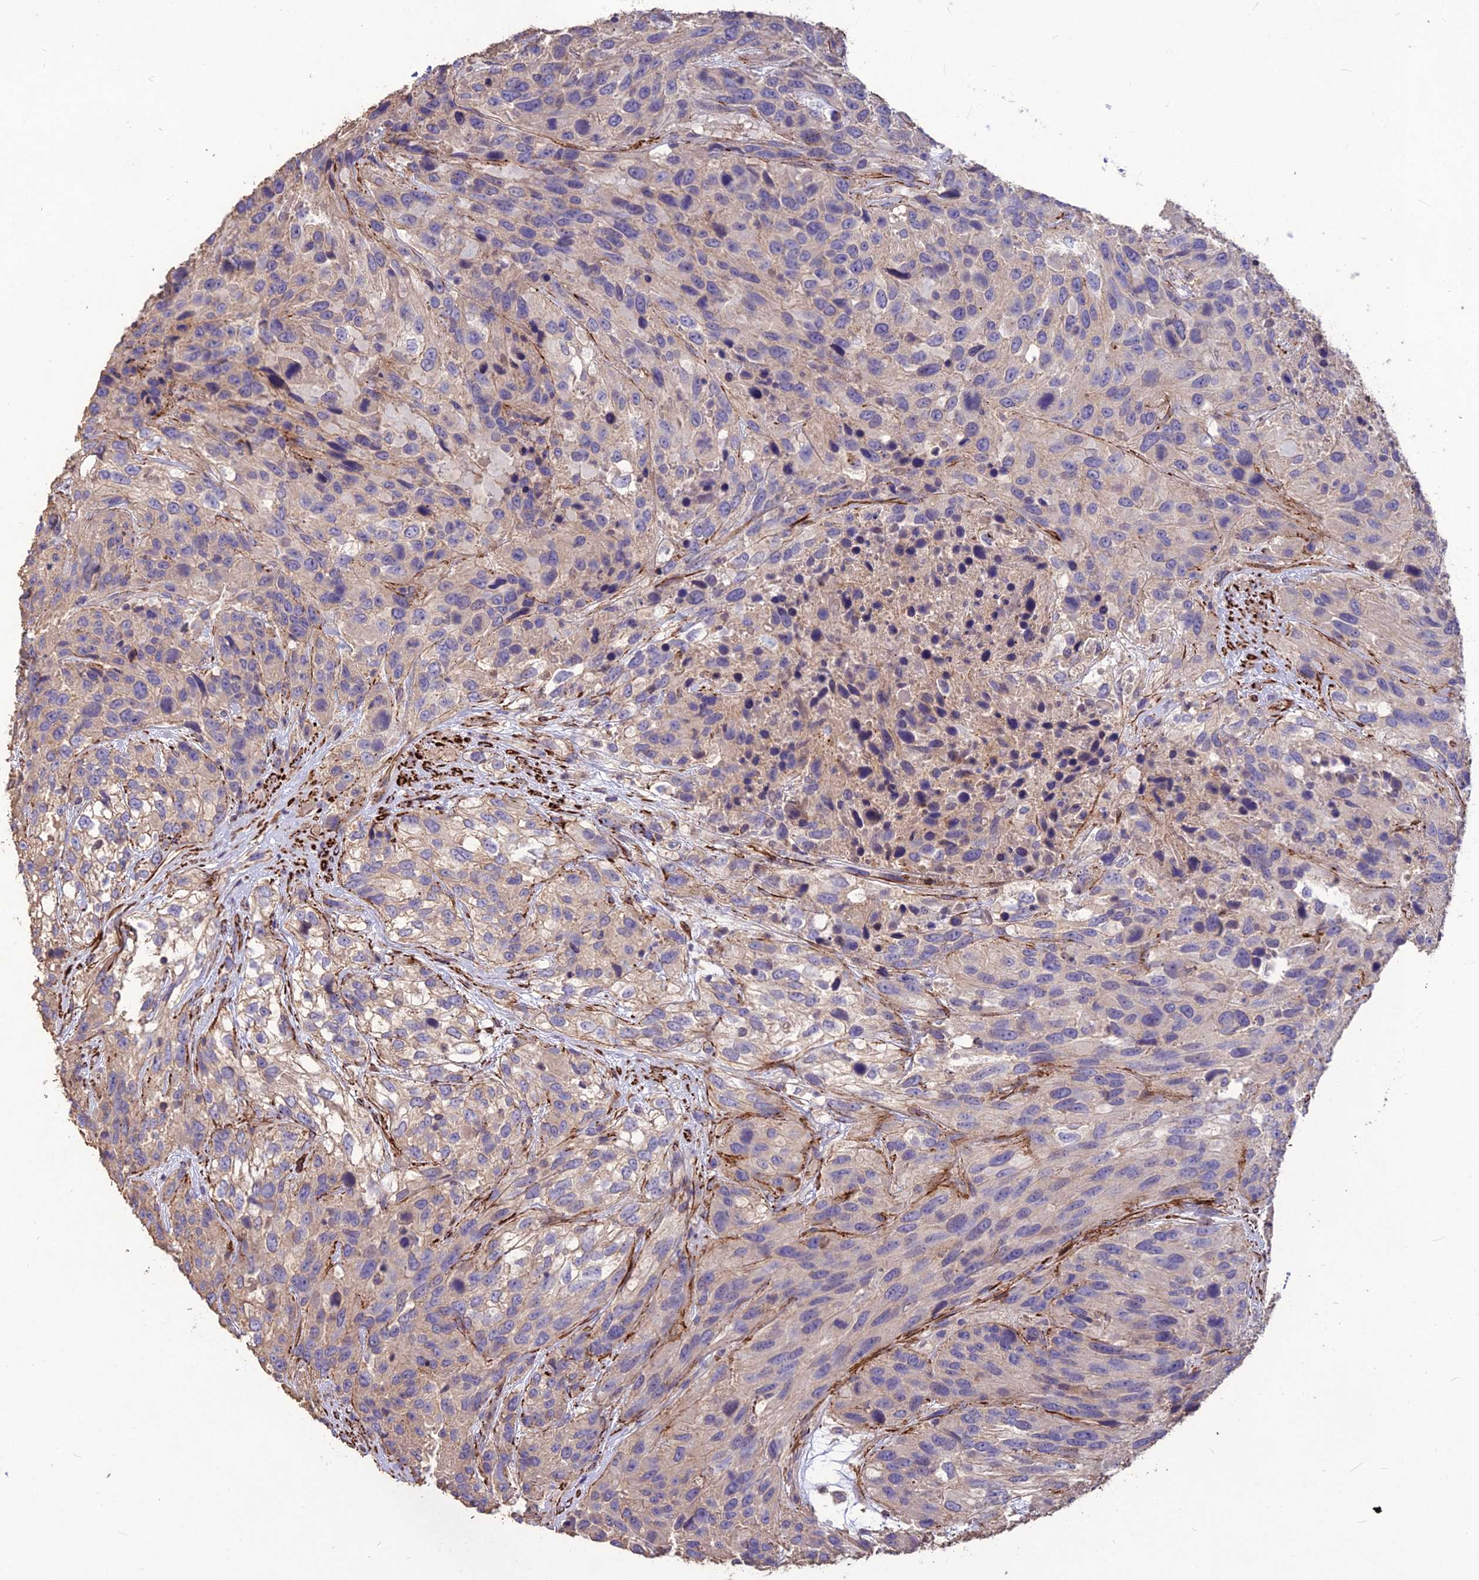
{"staining": {"intensity": "negative", "quantity": "none", "location": "none"}, "tissue": "urothelial cancer", "cell_type": "Tumor cells", "image_type": "cancer", "snomed": [{"axis": "morphology", "description": "Urothelial carcinoma, High grade"}, {"axis": "topography", "description": "Urinary bladder"}], "caption": "Immunohistochemistry image of human urothelial carcinoma (high-grade) stained for a protein (brown), which demonstrates no staining in tumor cells.", "gene": "CLUH", "patient": {"sex": "female", "age": 70}}